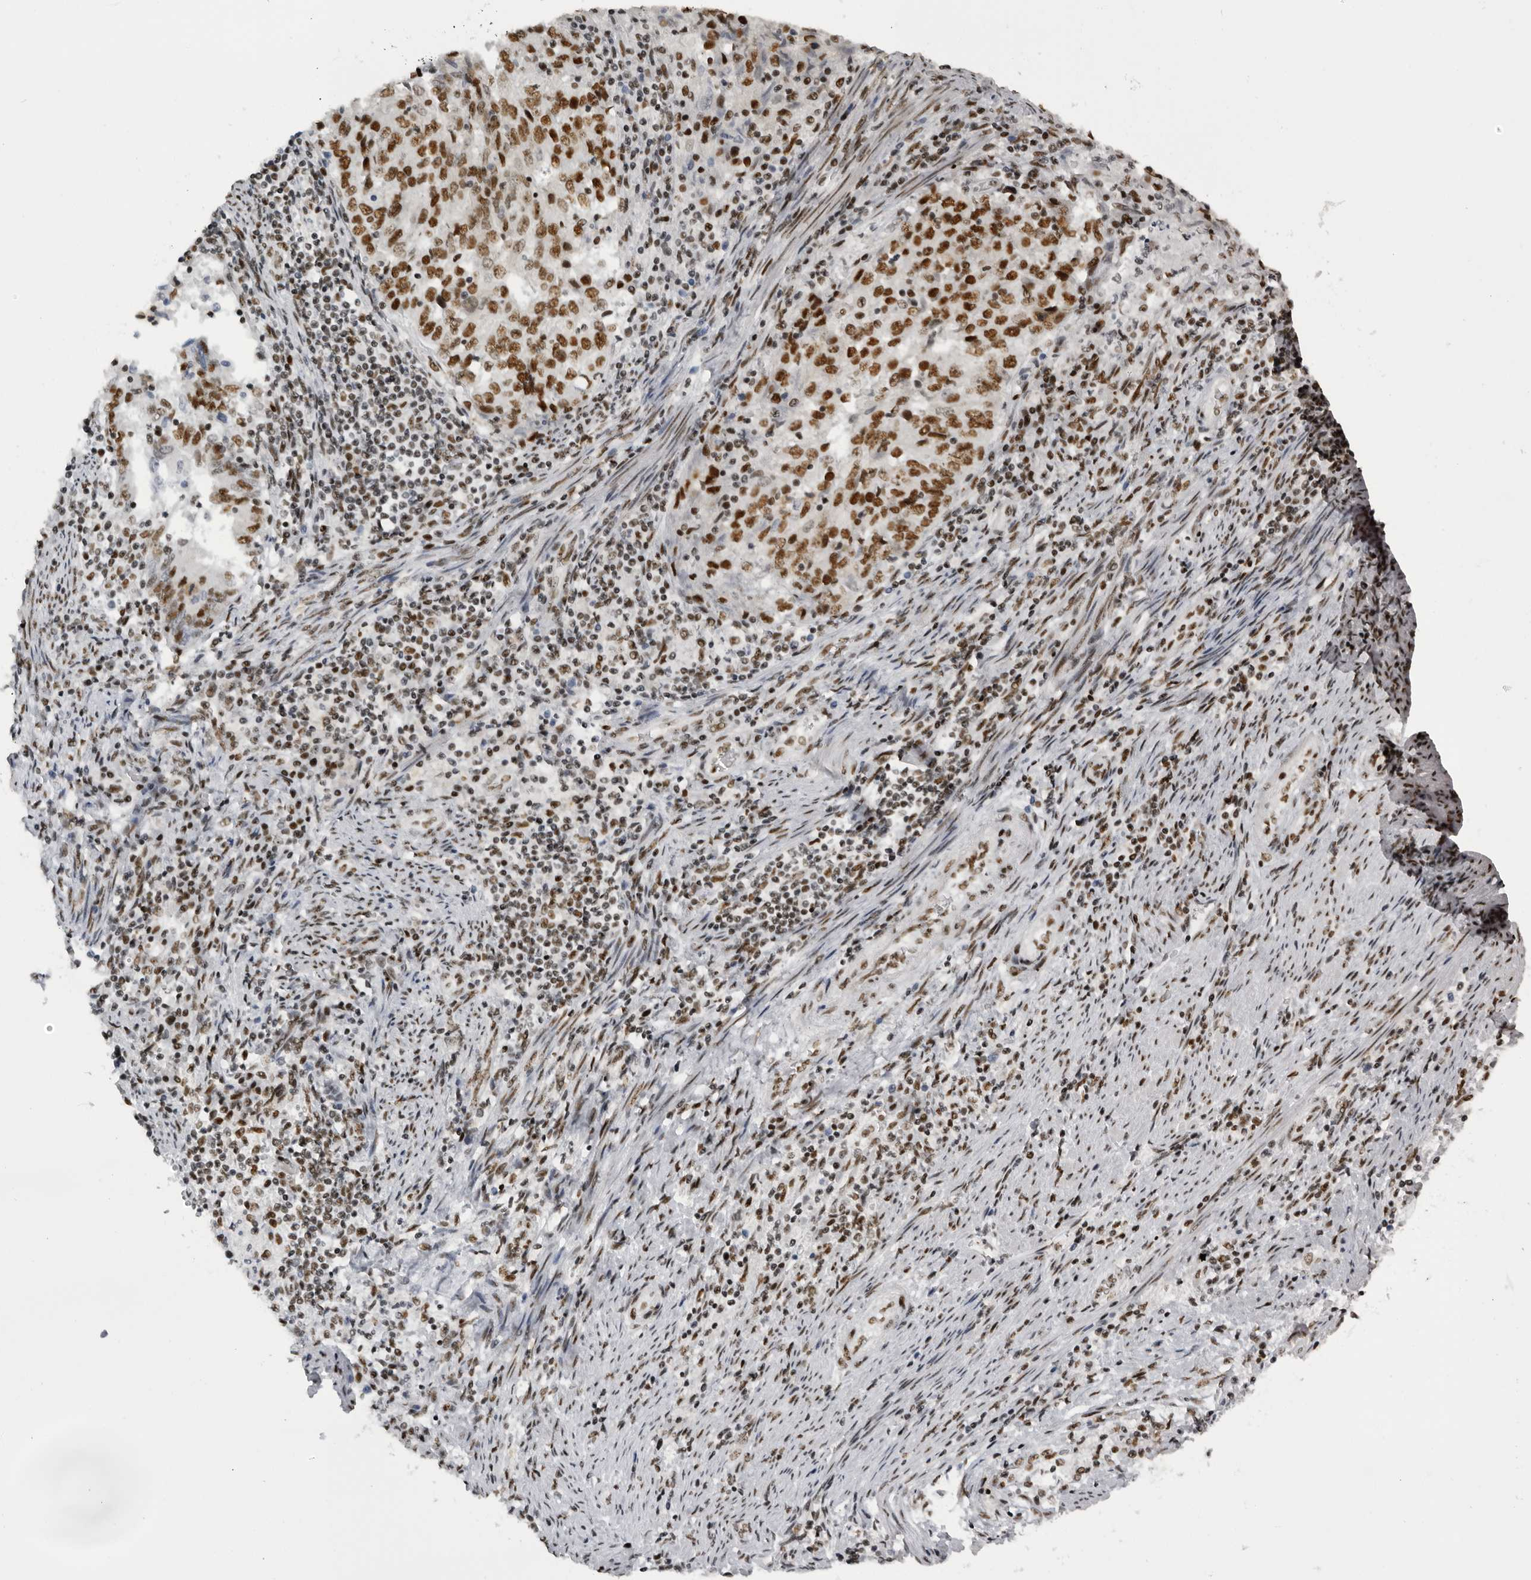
{"staining": {"intensity": "moderate", "quantity": ">75%", "location": "nuclear"}, "tissue": "endometrial cancer", "cell_type": "Tumor cells", "image_type": "cancer", "snomed": [{"axis": "morphology", "description": "Adenocarcinoma, NOS"}, {"axis": "topography", "description": "Endometrium"}], "caption": "Immunohistochemical staining of adenocarcinoma (endometrial) reveals medium levels of moderate nuclear protein expression in about >75% of tumor cells.", "gene": "DHX9", "patient": {"sex": "female", "age": 80}}